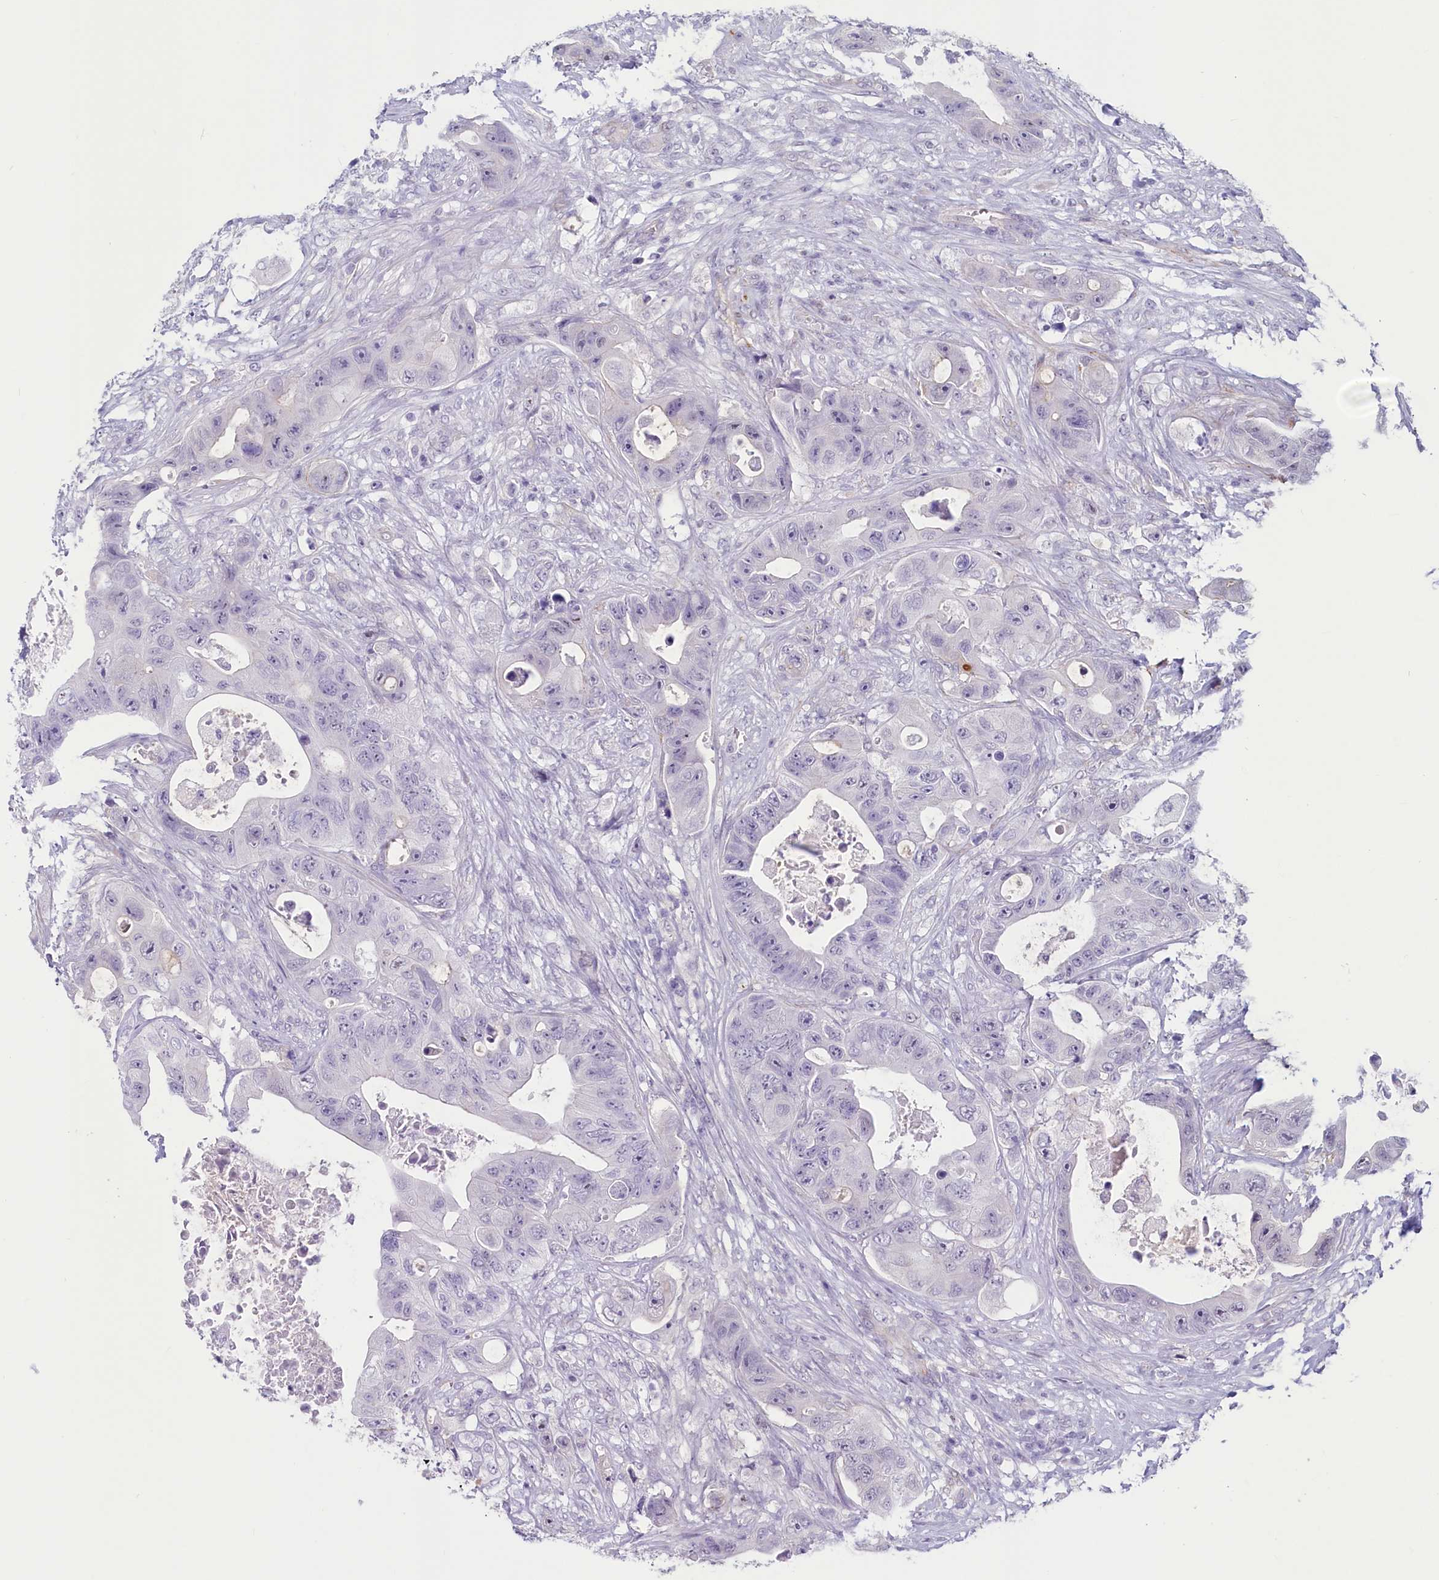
{"staining": {"intensity": "negative", "quantity": "none", "location": "none"}, "tissue": "colorectal cancer", "cell_type": "Tumor cells", "image_type": "cancer", "snomed": [{"axis": "morphology", "description": "Adenocarcinoma, NOS"}, {"axis": "topography", "description": "Colon"}], "caption": "IHC micrograph of human colorectal cancer (adenocarcinoma) stained for a protein (brown), which displays no positivity in tumor cells. (Brightfield microscopy of DAB (3,3'-diaminobenzidine) immunohistochemistry at high magnification).", "gene": "PROCR", "patient": {"sex": "female", "age": 46}}